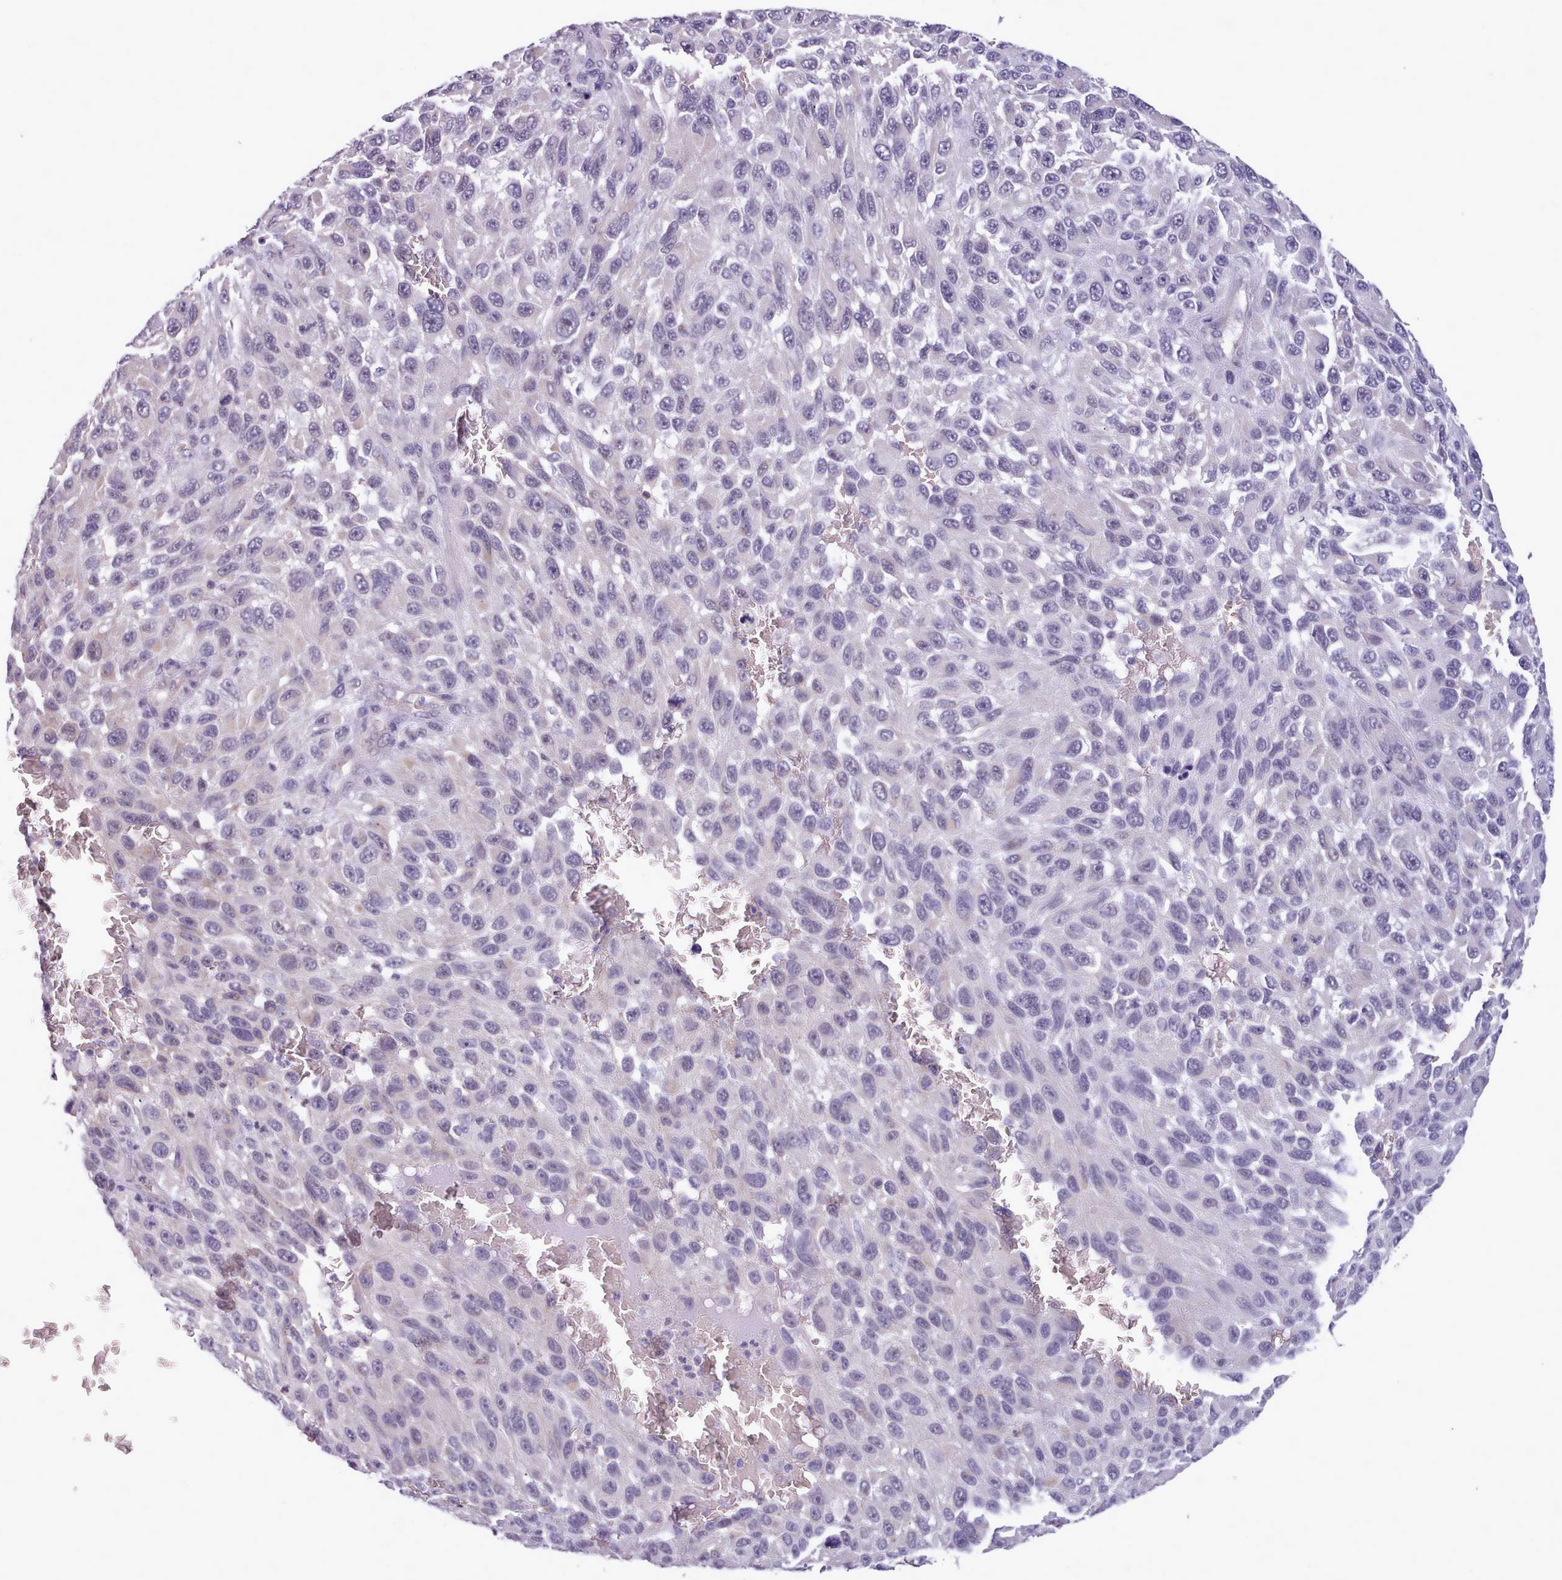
{"staining": {"intensity": "negative", "quantity": "none", "location": "none"}, "tissue": "melanoma", "cell_type": "Tumor cells", "image_type": "cancer", "snomed": [{"axis": "morphology", "description": "Malignant melanoma, NOS"}, {"axis": "topography", "description": "Skin"}], "caption": "The micrograph demonstrates no significant positivity in tumor cells of malignant melanoma.", "gene": "KCTD16", "patient": {"sex": "female", "age": 96}}